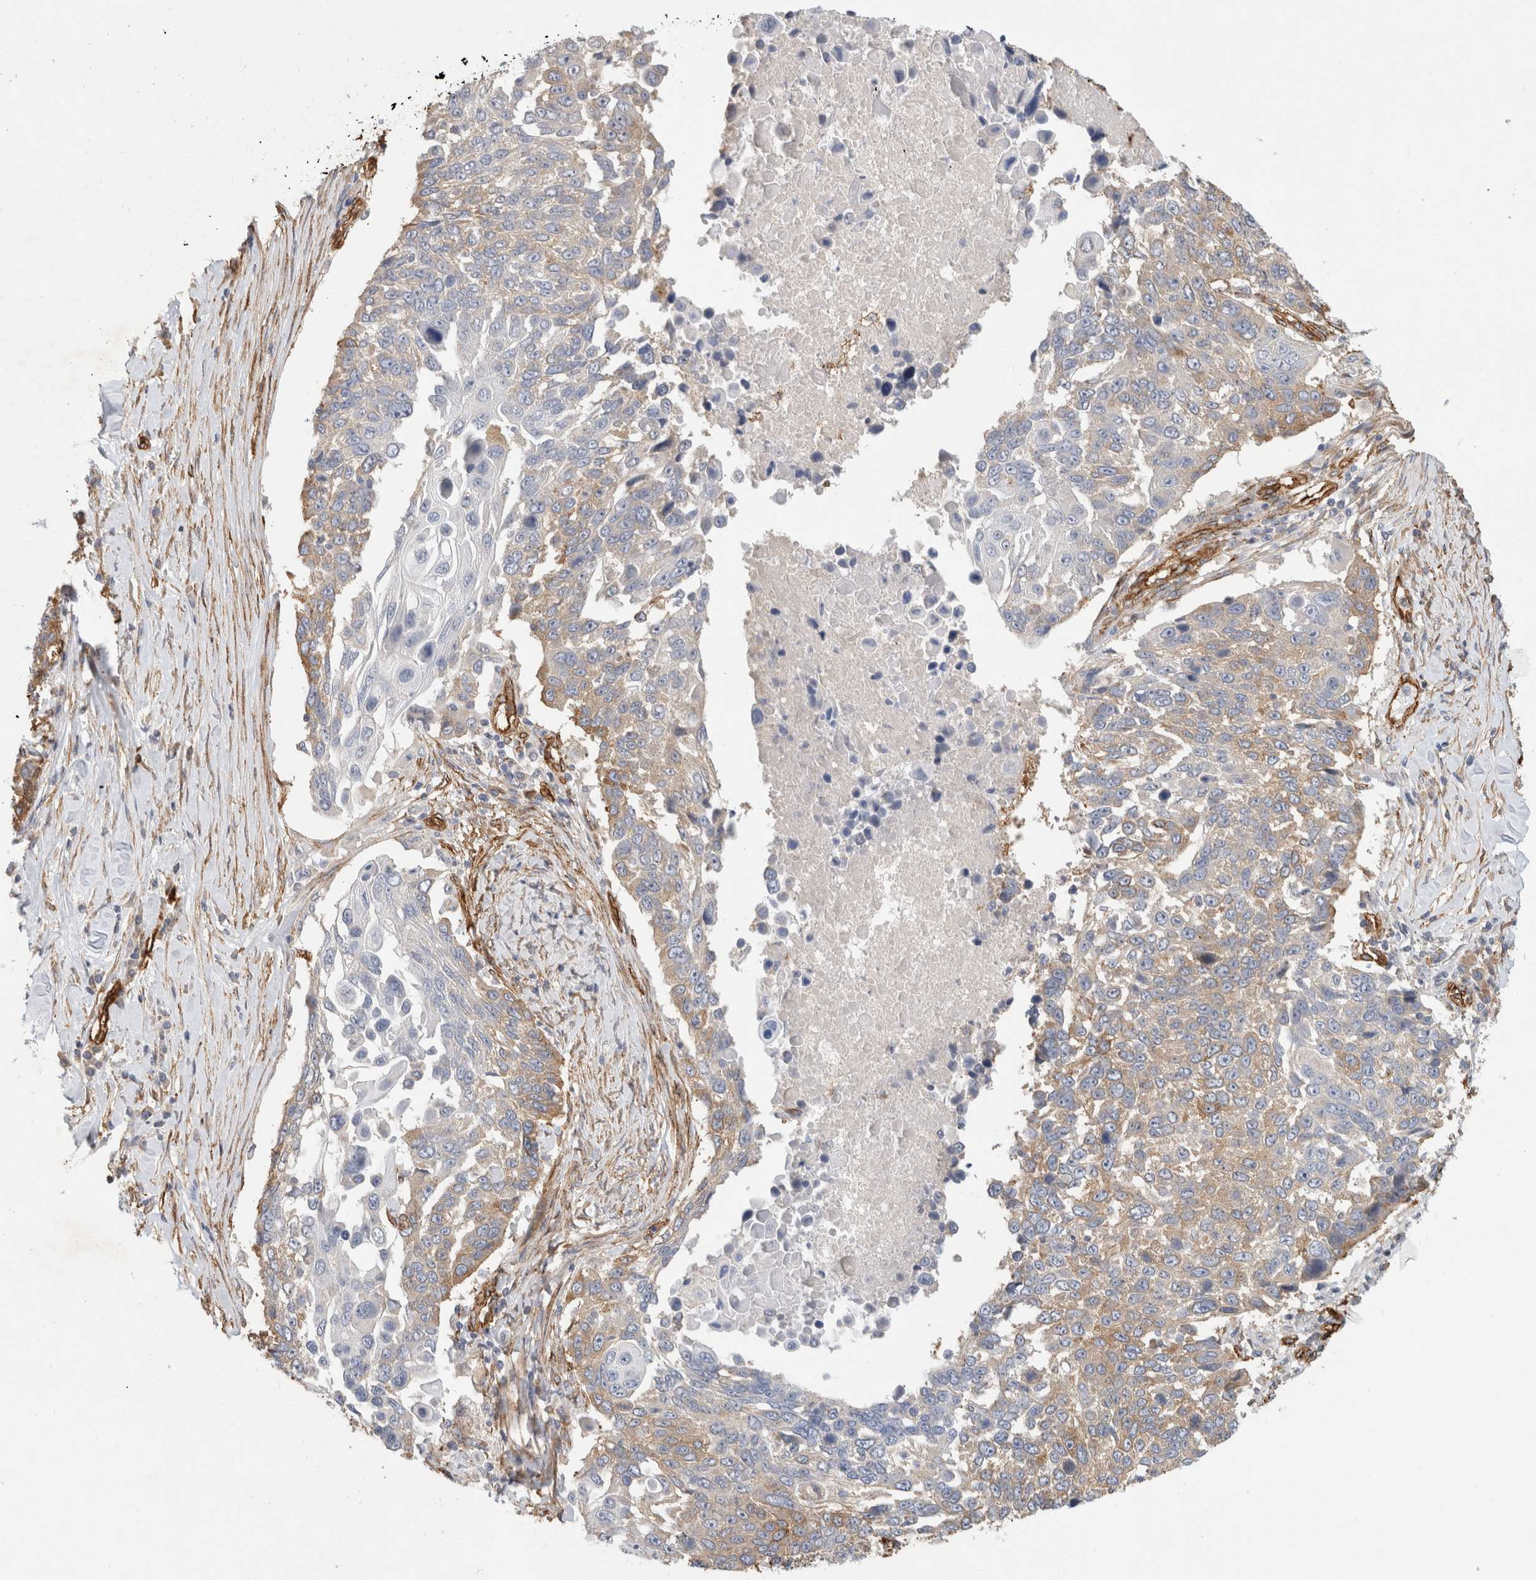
{"staining": {"intensity": "moderate", "quantity": "25%-75%", "location": "cytoplasmic/membranous"}, "tissue": "lung cancer", "cell_type": "Tumor cells", "image_type": "cancer", "snomed": [{"axis": "morphology", "description": "Squamous cell carcinoma, NOS"}, {"axis": "topography", "description": "Lung"}], "caption": "Protein analysis of lung cancer (squamous cell carcinoma) tissue shows moderate cytoplasmic/membranous expression in approximately 25%-75% of tumor cells. (Brightfield microscopy of DAB IHC at high magnification).", "gene": "JMJD4", "patient": {"sex": "male", "age": 66}}